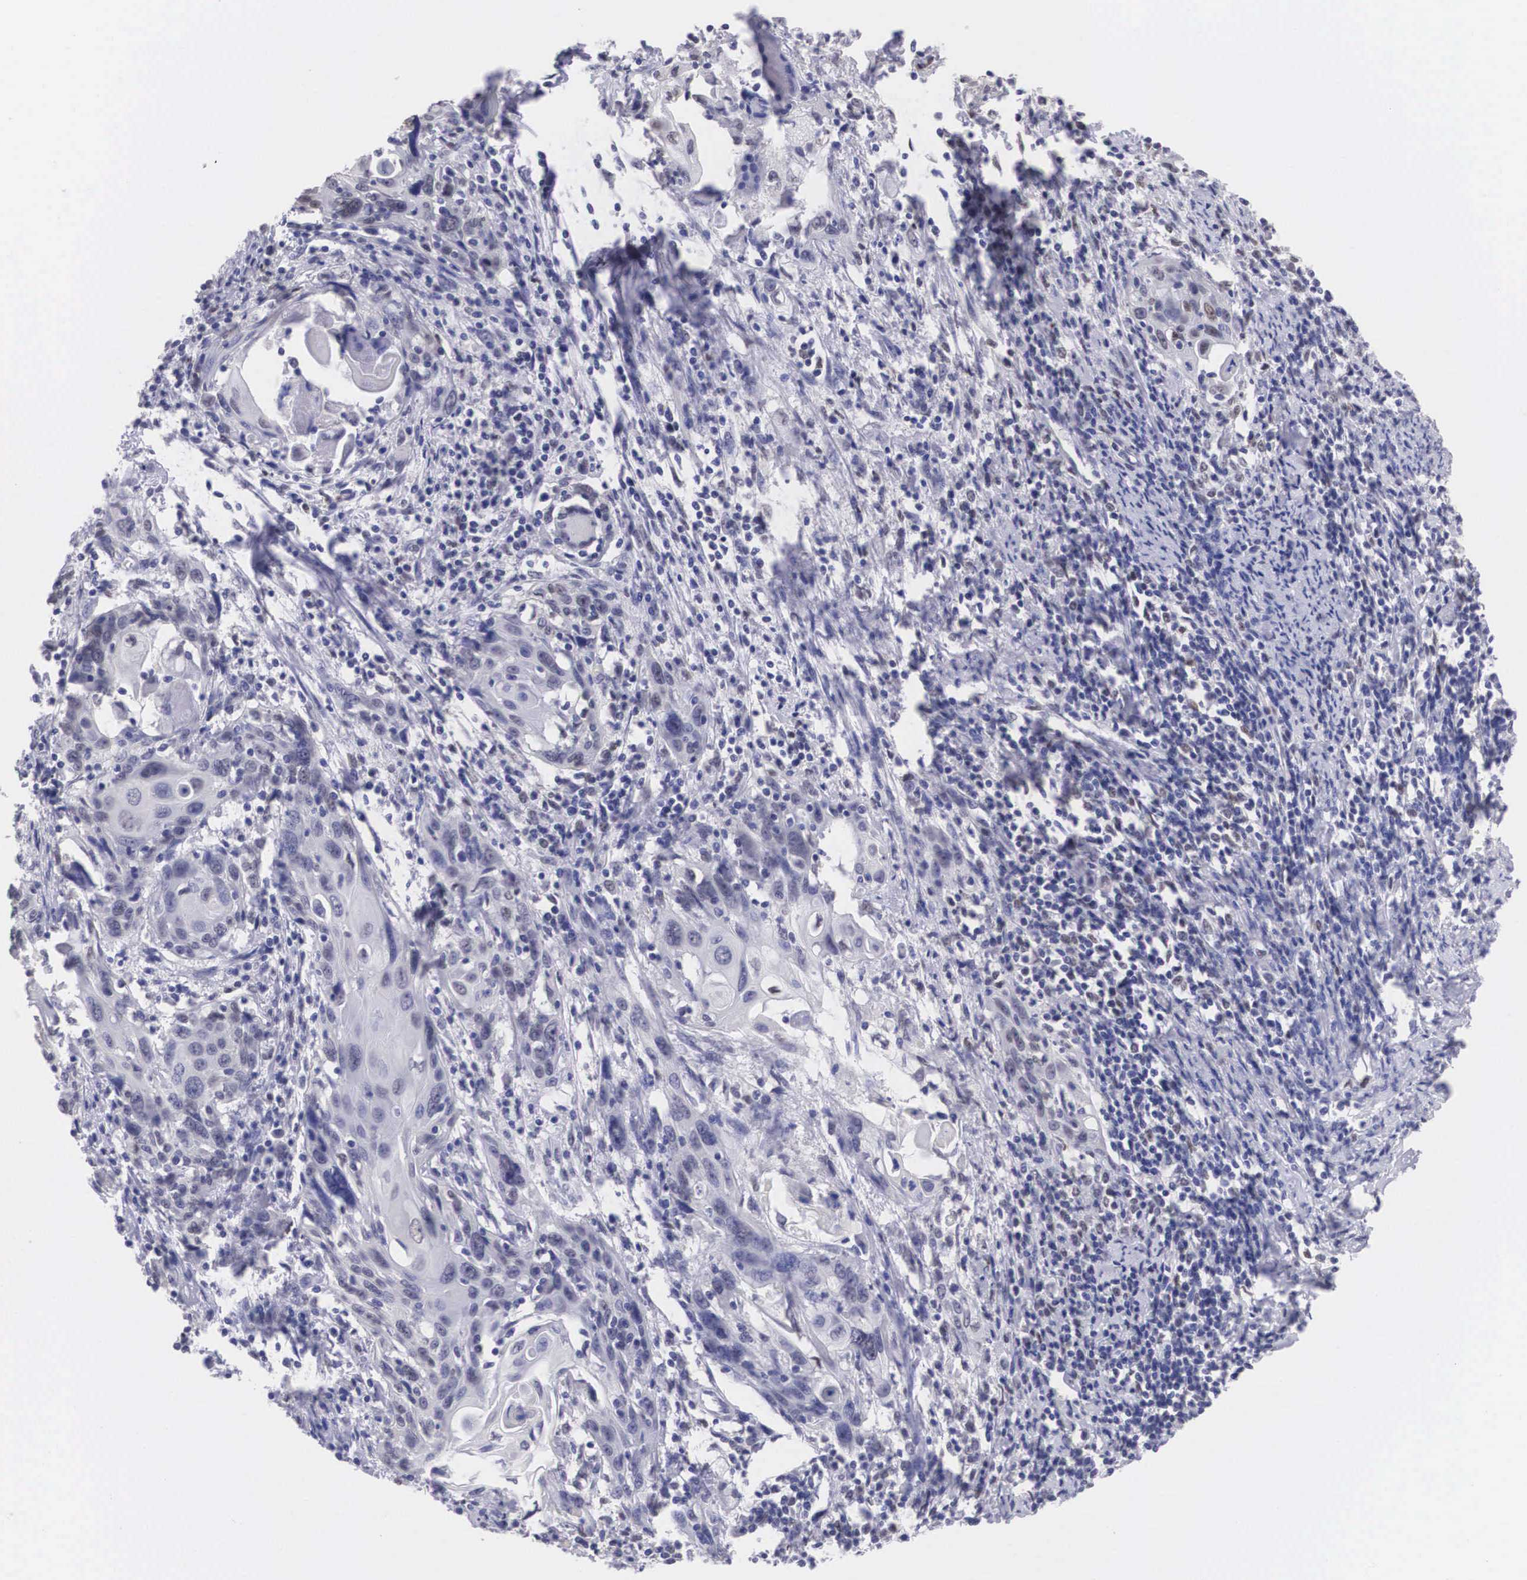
{"staining": {"intensity": "negative", "quantity": "none", "location": "none"}, "tissue": "cervical cancer", "cell_type": "Tumor cells", "image_type": "cancer", "snomed": [{"axis": "morphology", "description": "Squamous cell carcinoma, NOS"}, {"axis": "topography", "description": "Cervix"}], "caption": "Squamous cell carcinoma (cervical) was stained to show a protein in brown. There is no significant staining in tumor cells. The staining was performed using DAB to visualize the protein expression in brown, while the nuclei were stained in blue with hematoxylin (Magnification: 20x).", "gene": "ETV6", "patient": {"sex": "female", "age": 54}}